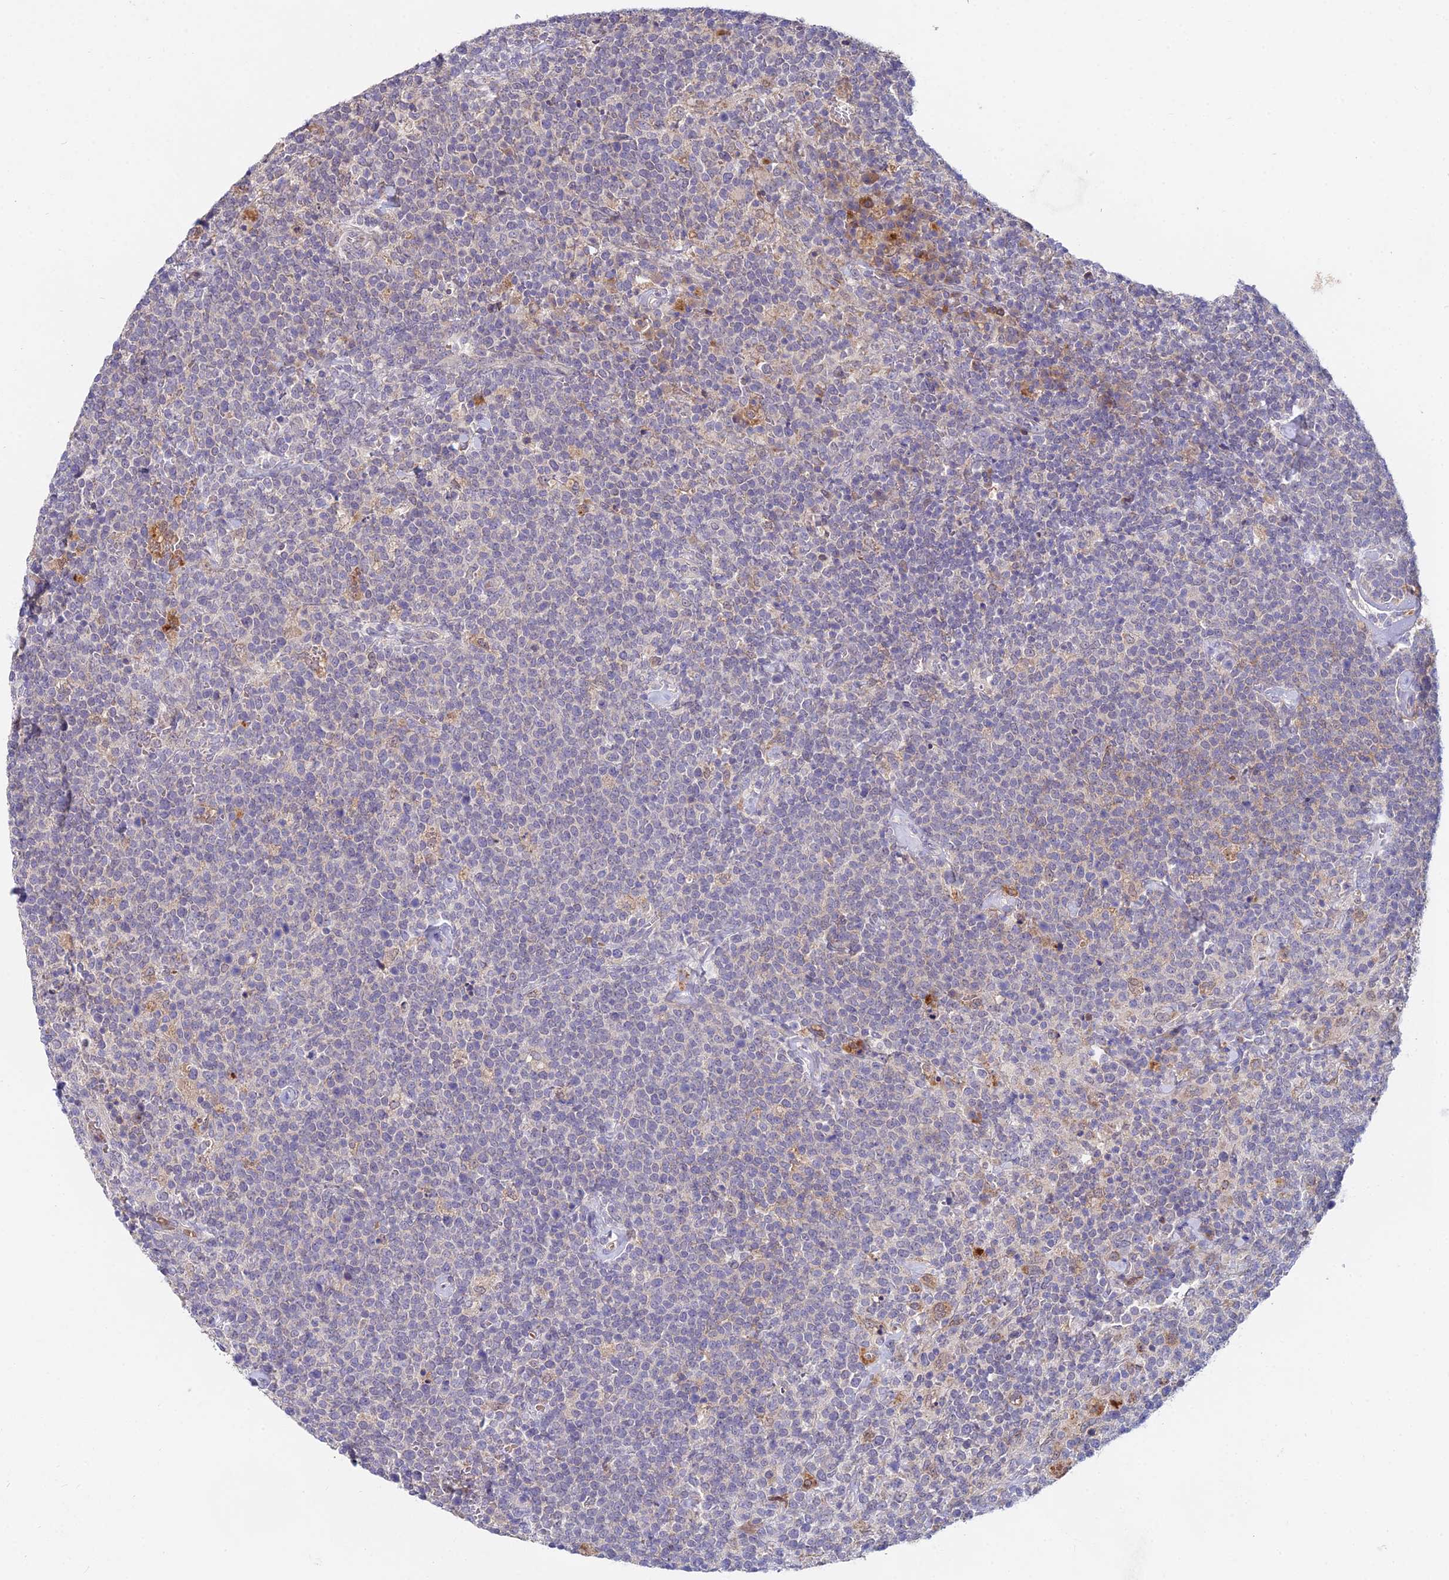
{"staining": {"intensity": "negative", "quantity": "none", "location": "none"}, "tissue": "lymphoma", "cell_type": "Tumor cells", "image_type": "cancer", "snomed": [{"axis": "morphology", "description": "Malignant lymphoma, non-Hodgkin's type, High grade"}, {"axis": "topography", "description": "Lymph node"}], "caption": "This is an immunohistochemistry (IHC) image of lymphoma. There is no expression in tumor cells.", "gene": "WDR43", "patient": {"sex": "male", "age": 61}}